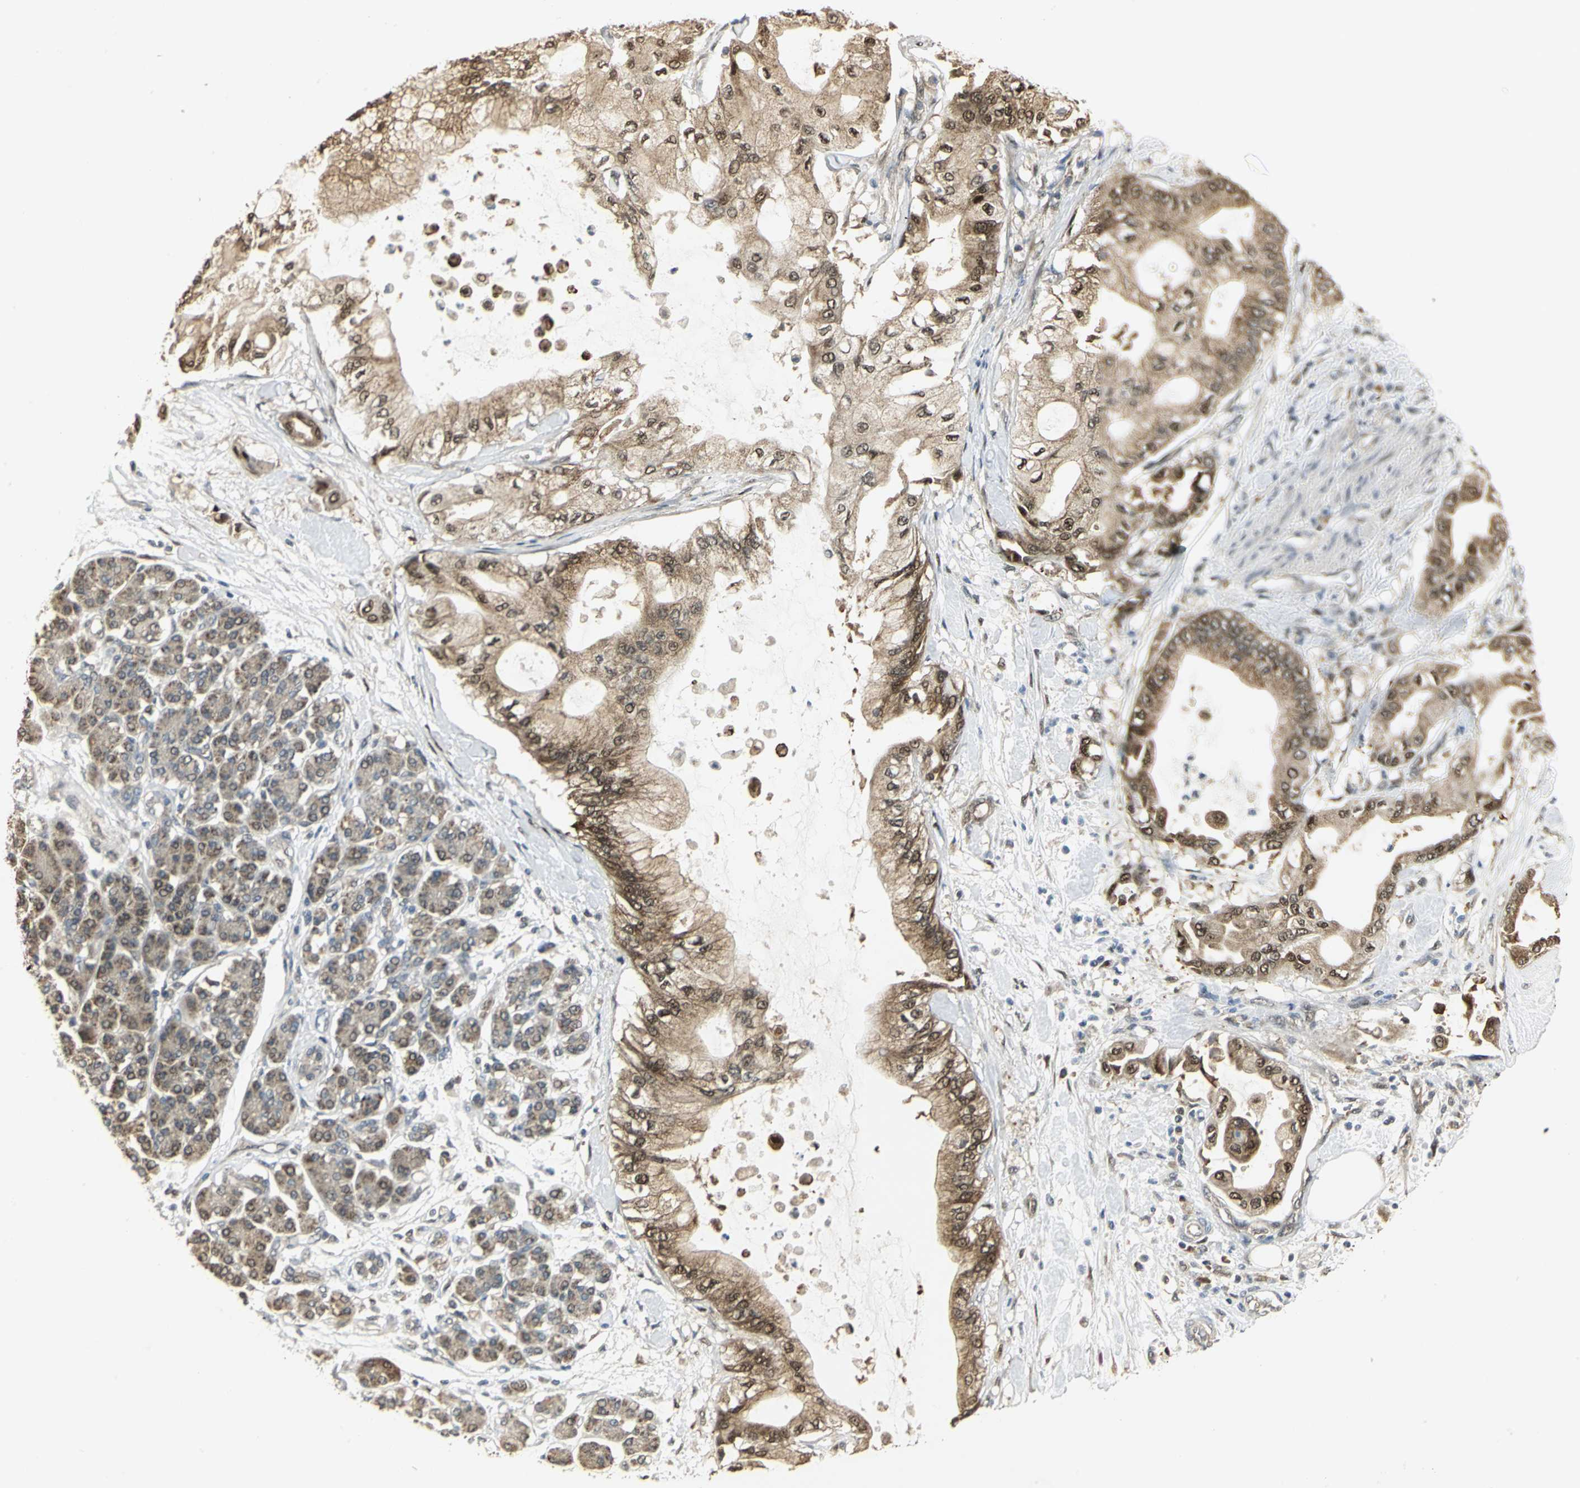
{"staining": {"intensity": "moderate", "quantity": ">75%", "location": "cytoplasmic/membranous,nuclear"}, "tissue": "pancreatic cancer", "cell_type": "Tumor cells", "image_type": "cancer", "snomed": [{"axis": "morphology", "description": "Adenocarcinoma, NOS"}, {"axis": "morphology", "description": "Adenocarcinoma, metastatic, NOS"}, {"axis": "topography", "description": "Lymph node"}, {"axis": "topography", "description": "Pancreas"}, {"axis": "topography", "description": "Duodenum"}], "caption": "Pancreatic cancer (adenocarcinoma) stained with DAB IHC reveals medium levels of moderate cytoplasmic/membranous and nuclear positivity in approximately >75% of tumor cells.", "gene": "PSMC4", "patient": {"sex": "female", "age": 64}}